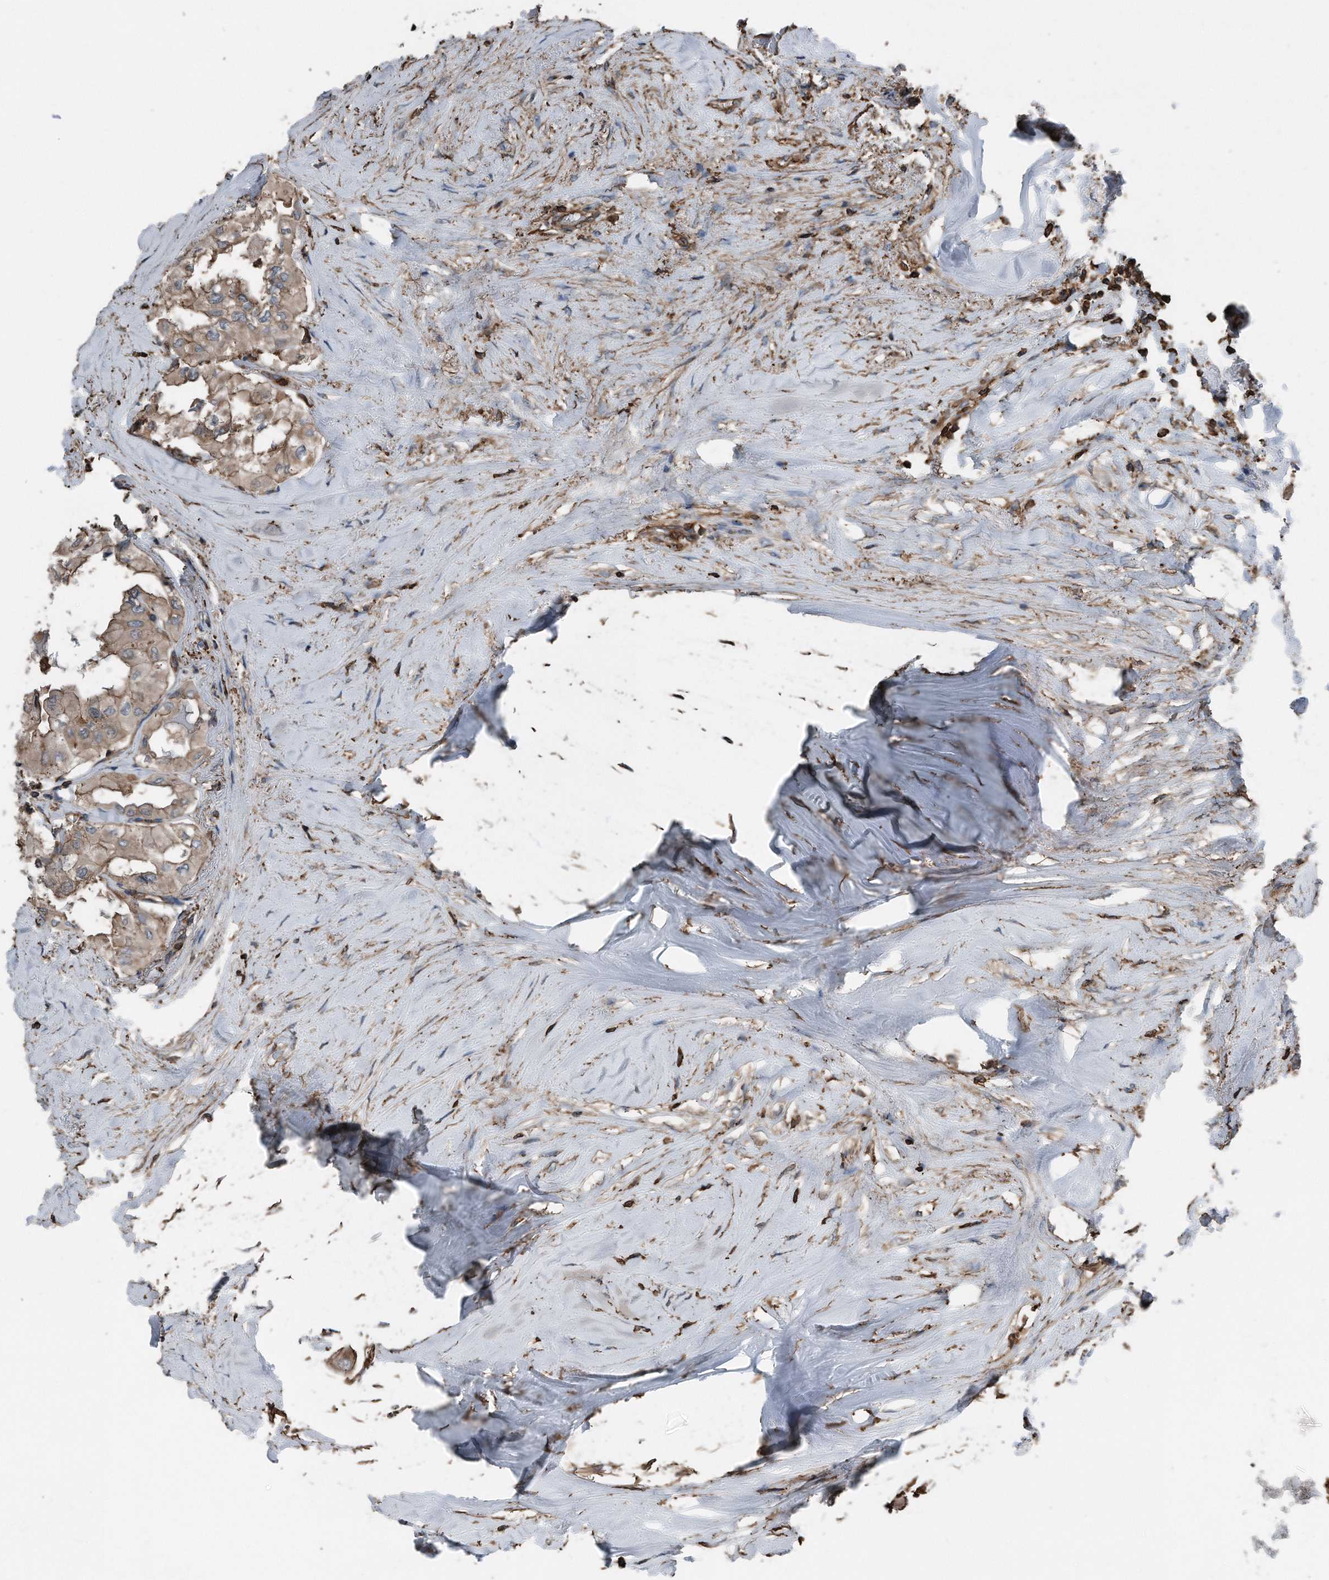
{"staining": {"intensity": "weak", "quantity": ">75%", "location": "cytoplasmic/membranous"}, "tissue": "thyroid cancer", "cell_type": "Tumor cells", "image_type": "cancer", "snomed": [{"axis": "morphology", "description": "Papillary adenocarcinoma, NOS"}, {"axis": "topography", "description": "Thyroid gland"}], "caption": "Immunohistochemical staining of thyroid papillary adenocarcinoma demonstrates low levels of weak cytoplasmic/membranous protein expression in approximately >75% of tumor cells. Nuclei are stained in blue.", "gene": "RSPO3", "patient": {"sex": "female", "age": 59}}